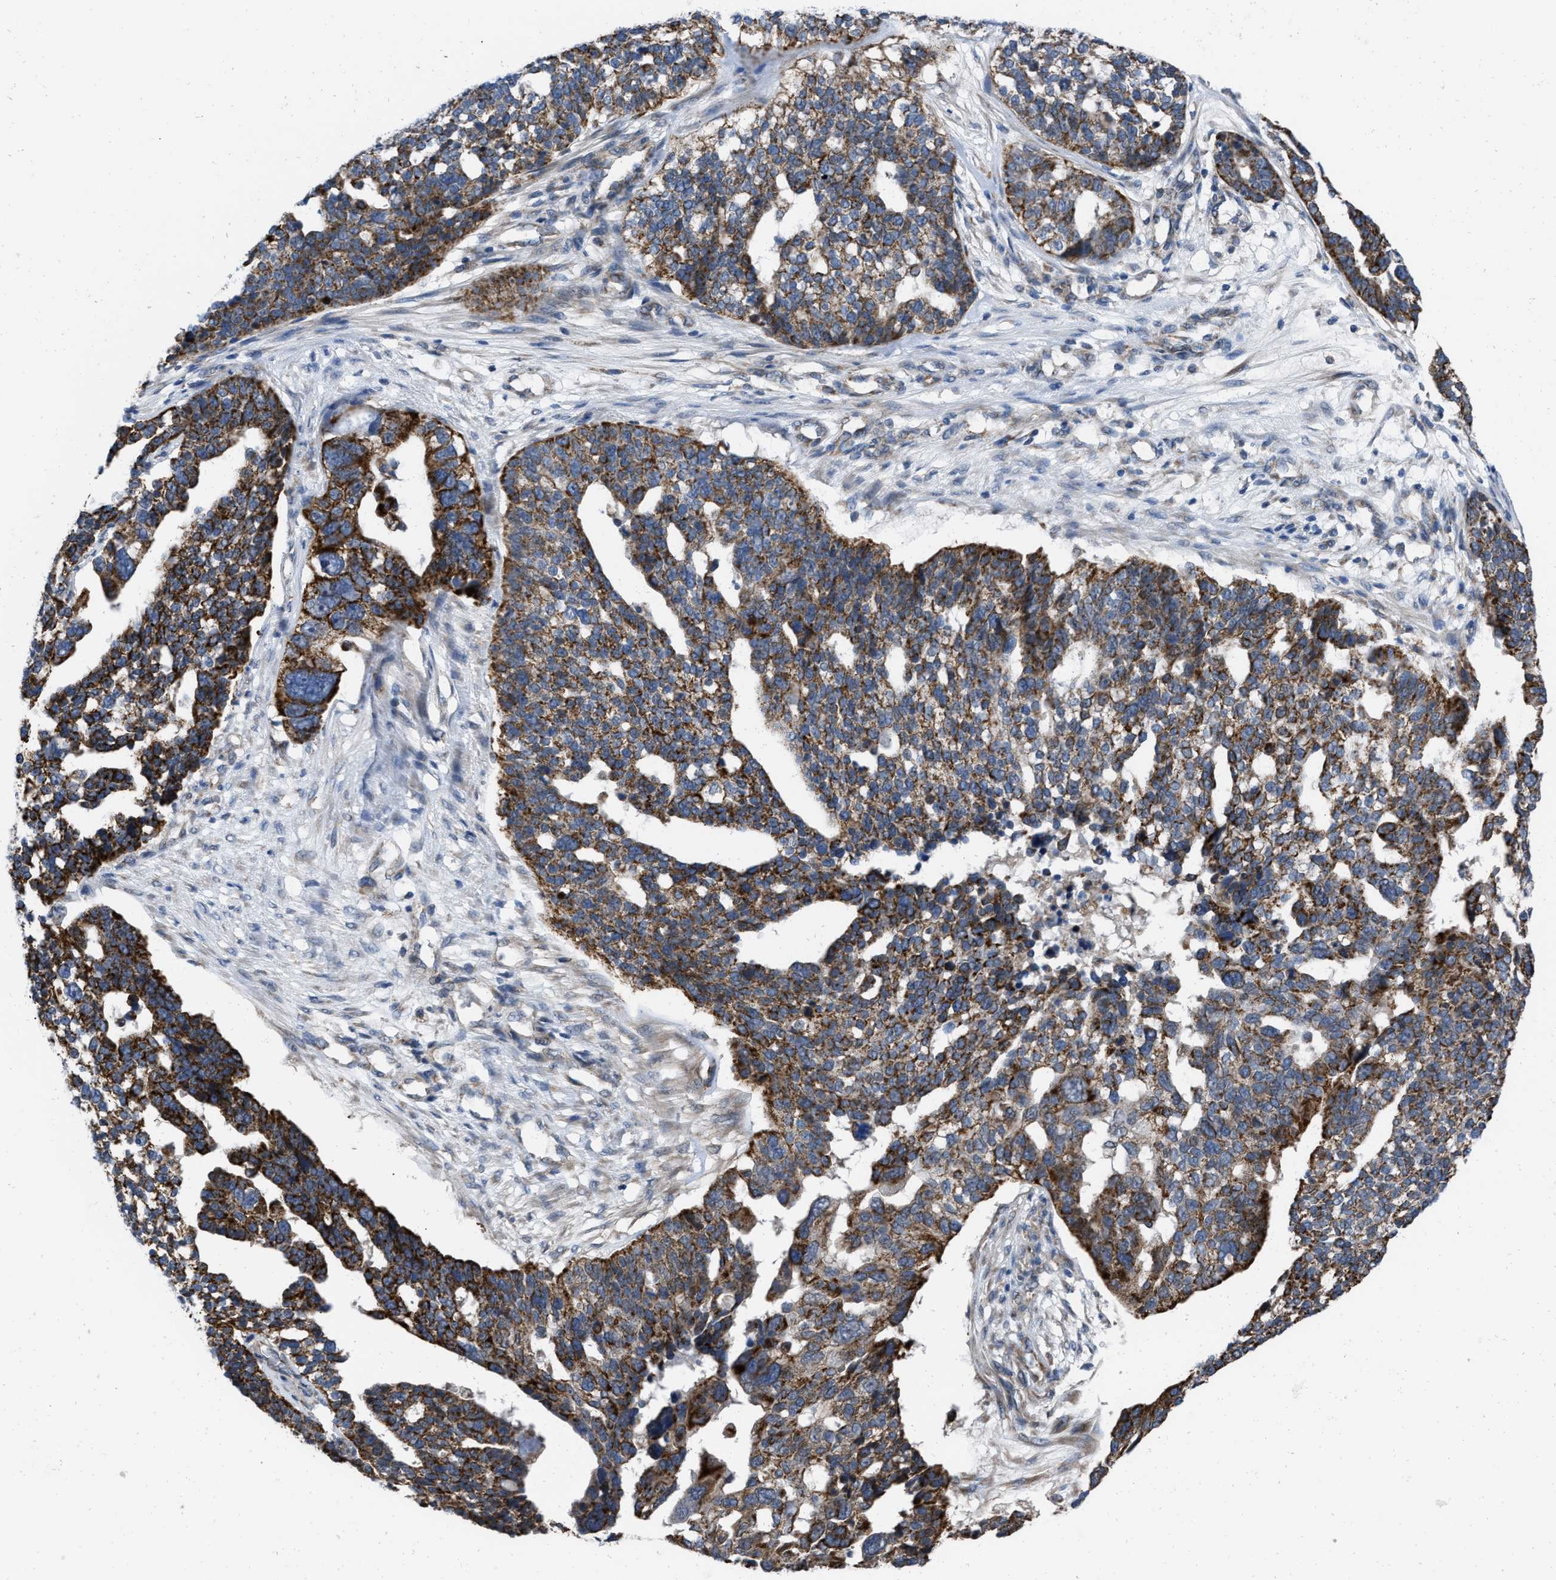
{"staining": {"intensity": "strong", "quantity": "25%-75%", "location": "cytoplasmic/membranous"}, "tissue": "ovarian cancer", "cell_type": "Tumor cells", "image_type": "cancer", "snomed": [{"axis": "morphology", "description": "Cystadenocarcinoma, serous, NOS"}, {"axis": "topography", "description": "Ovary"}], "caption": "Human serous cystadenocarcinoma (ovarian) stained with a protein marker shows strong staining in tumor cells.", "gene": "AKAP1", "patient": {"sex": "female", "age": 59}}